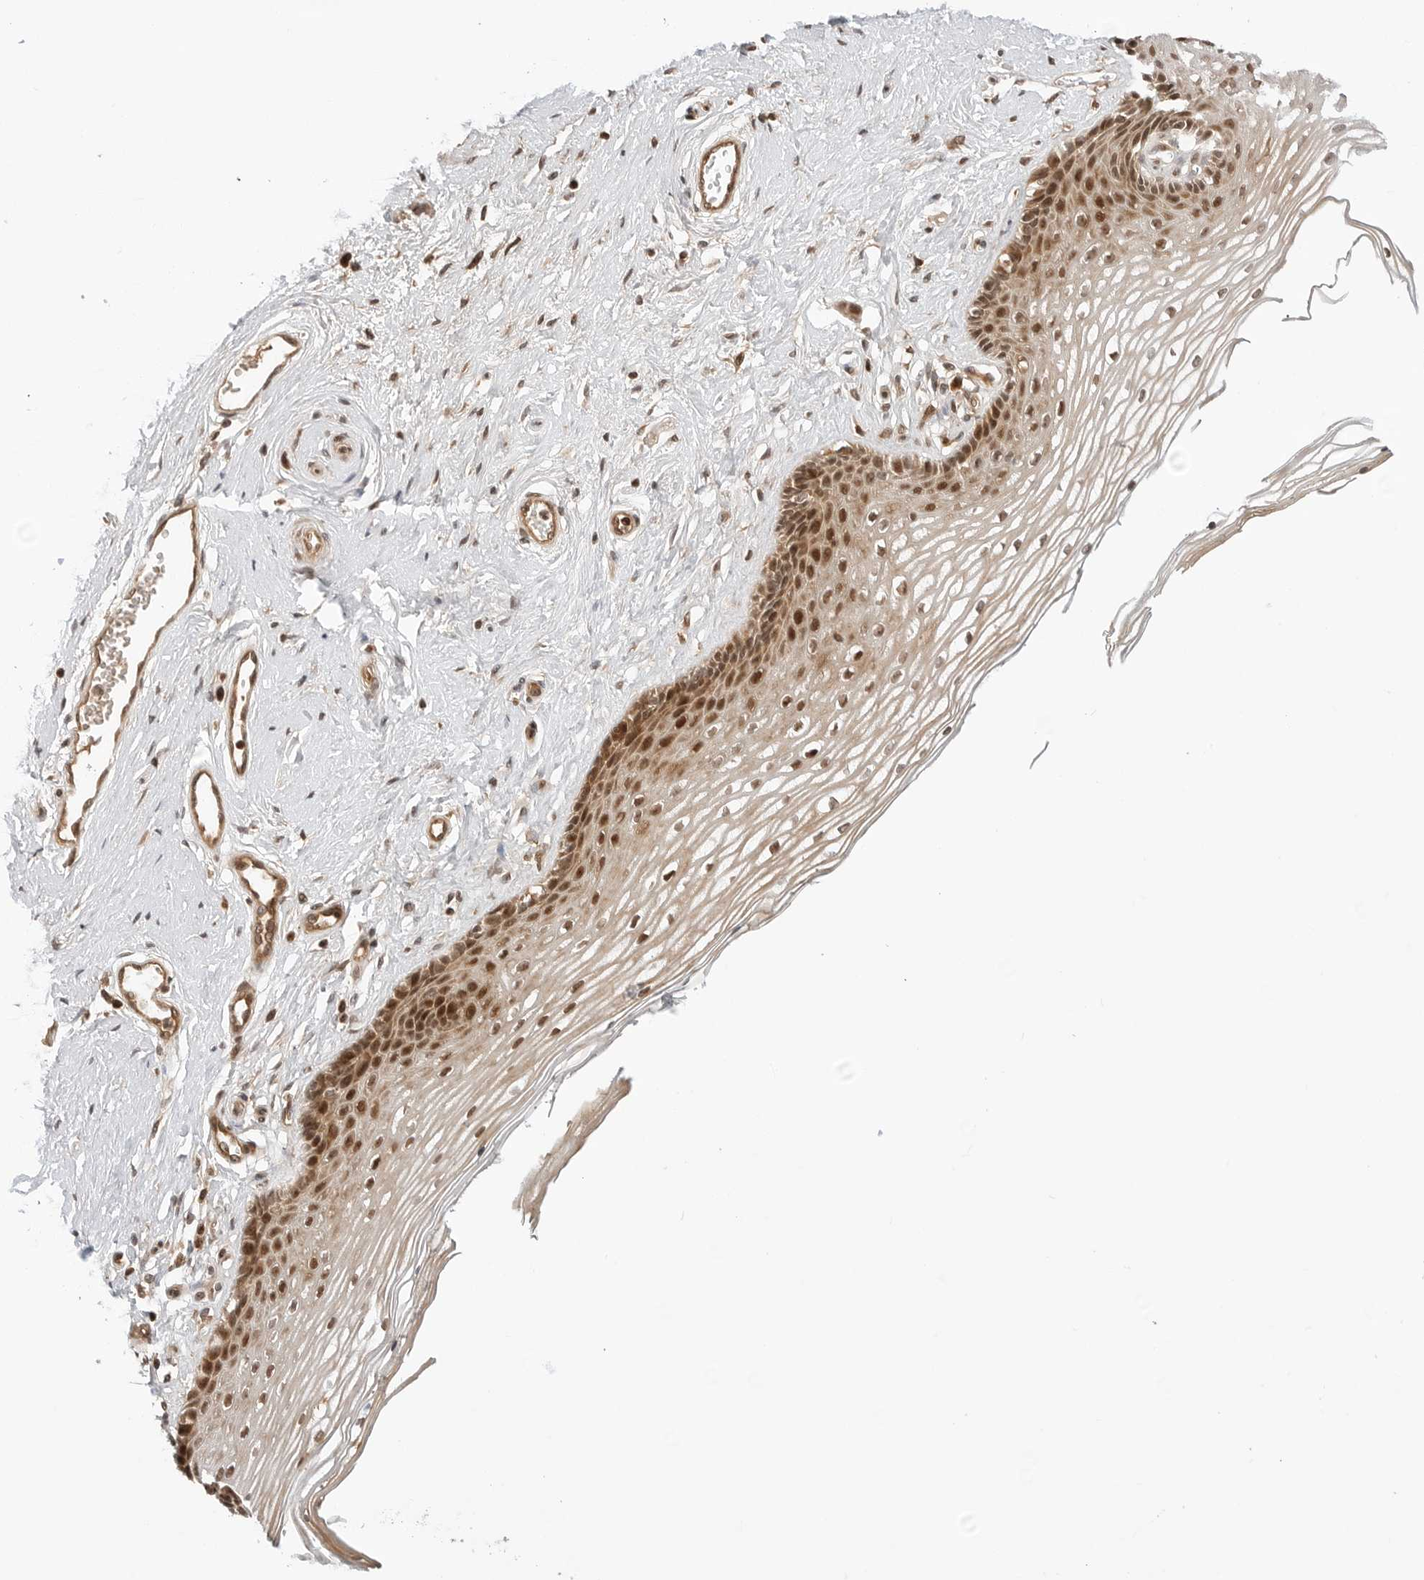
{"staining": {"intensity": "strong", "quantity": ">75%", "location": "cytoplasmic/membranous,nuclear"}, "tissue": "vagina", "cell_type": "Squamous epithelial cells", "image_type": "normal", "snomed": [{"axis": "morphology", "description": "Normal tissue, NOS"}, {"axis": "topography", "description": "Vagina"}], "caption": "This histopathology image shows normal vagina stained with immunohistochemistry to label a protein in brown. The cytoplasmic/membranous,nuclear of squamous epithelial cells show strong positivity for the protein. Nuclei are counter-stained blue.", "gene": "GEM", "patient": {"sex": "female", "age": 46}}